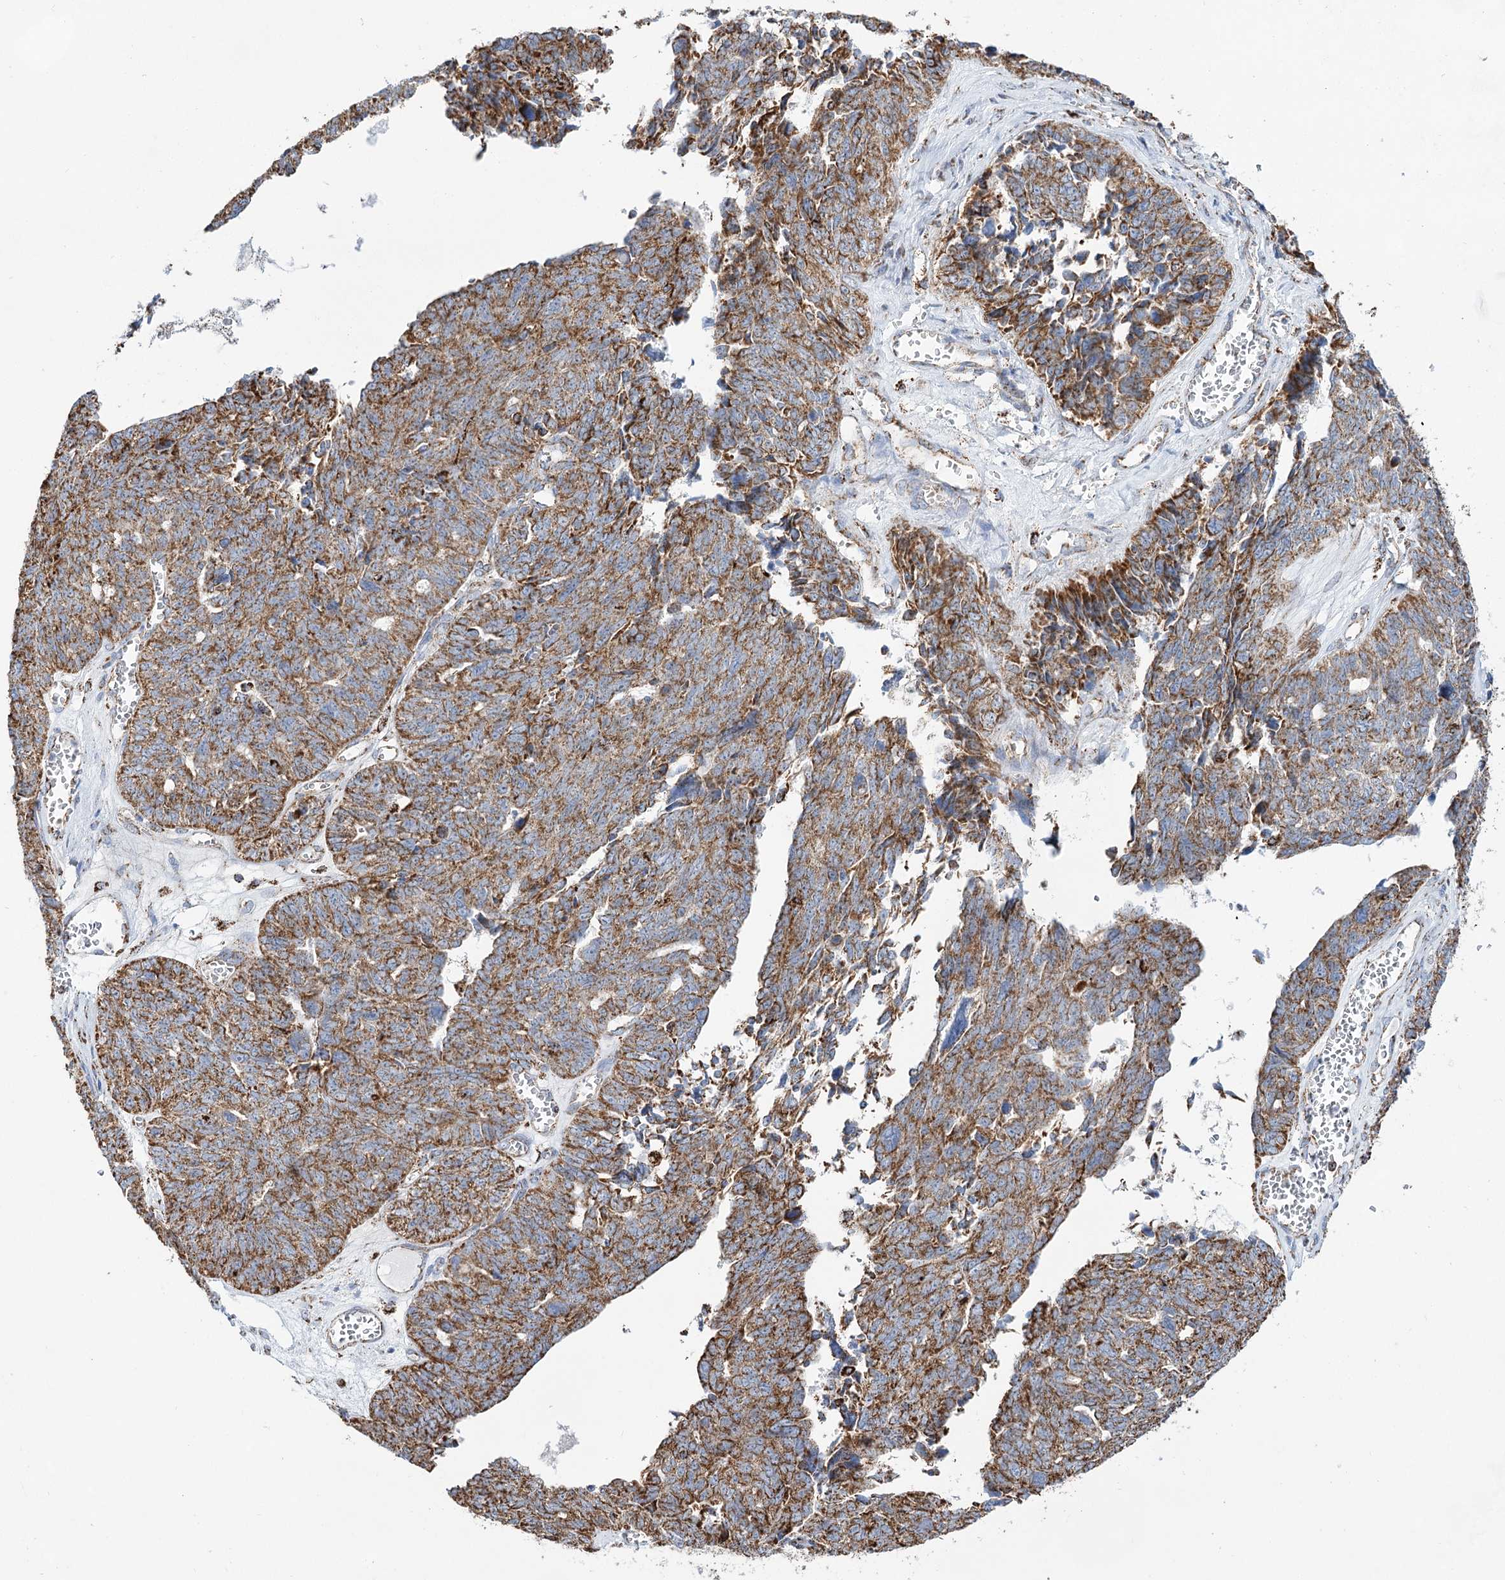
{"staining": {"intensity": "moderate", "quantity": ">75%", "location": "cytoplasmic/membranous"}, "tissue": "ovarian cancer", "cell_type": "Tumor cells", "image_type": "cancer", "snomed": [{"axis": "morphology", "description": "Cystadenocarcinoma, serous, NOS"}, {"axis": "topography", "description": "Ovary"}], "caption": "Immunohistochemical staining of ovarian cancer (serous cystadenocarcinoma) demonstrates medium levels of moderate cytoplasmic/membranous expression in approximately >75% of tumor cells.", "gene": "NADK2", "patient": {"sex": "female", "age": 79}}